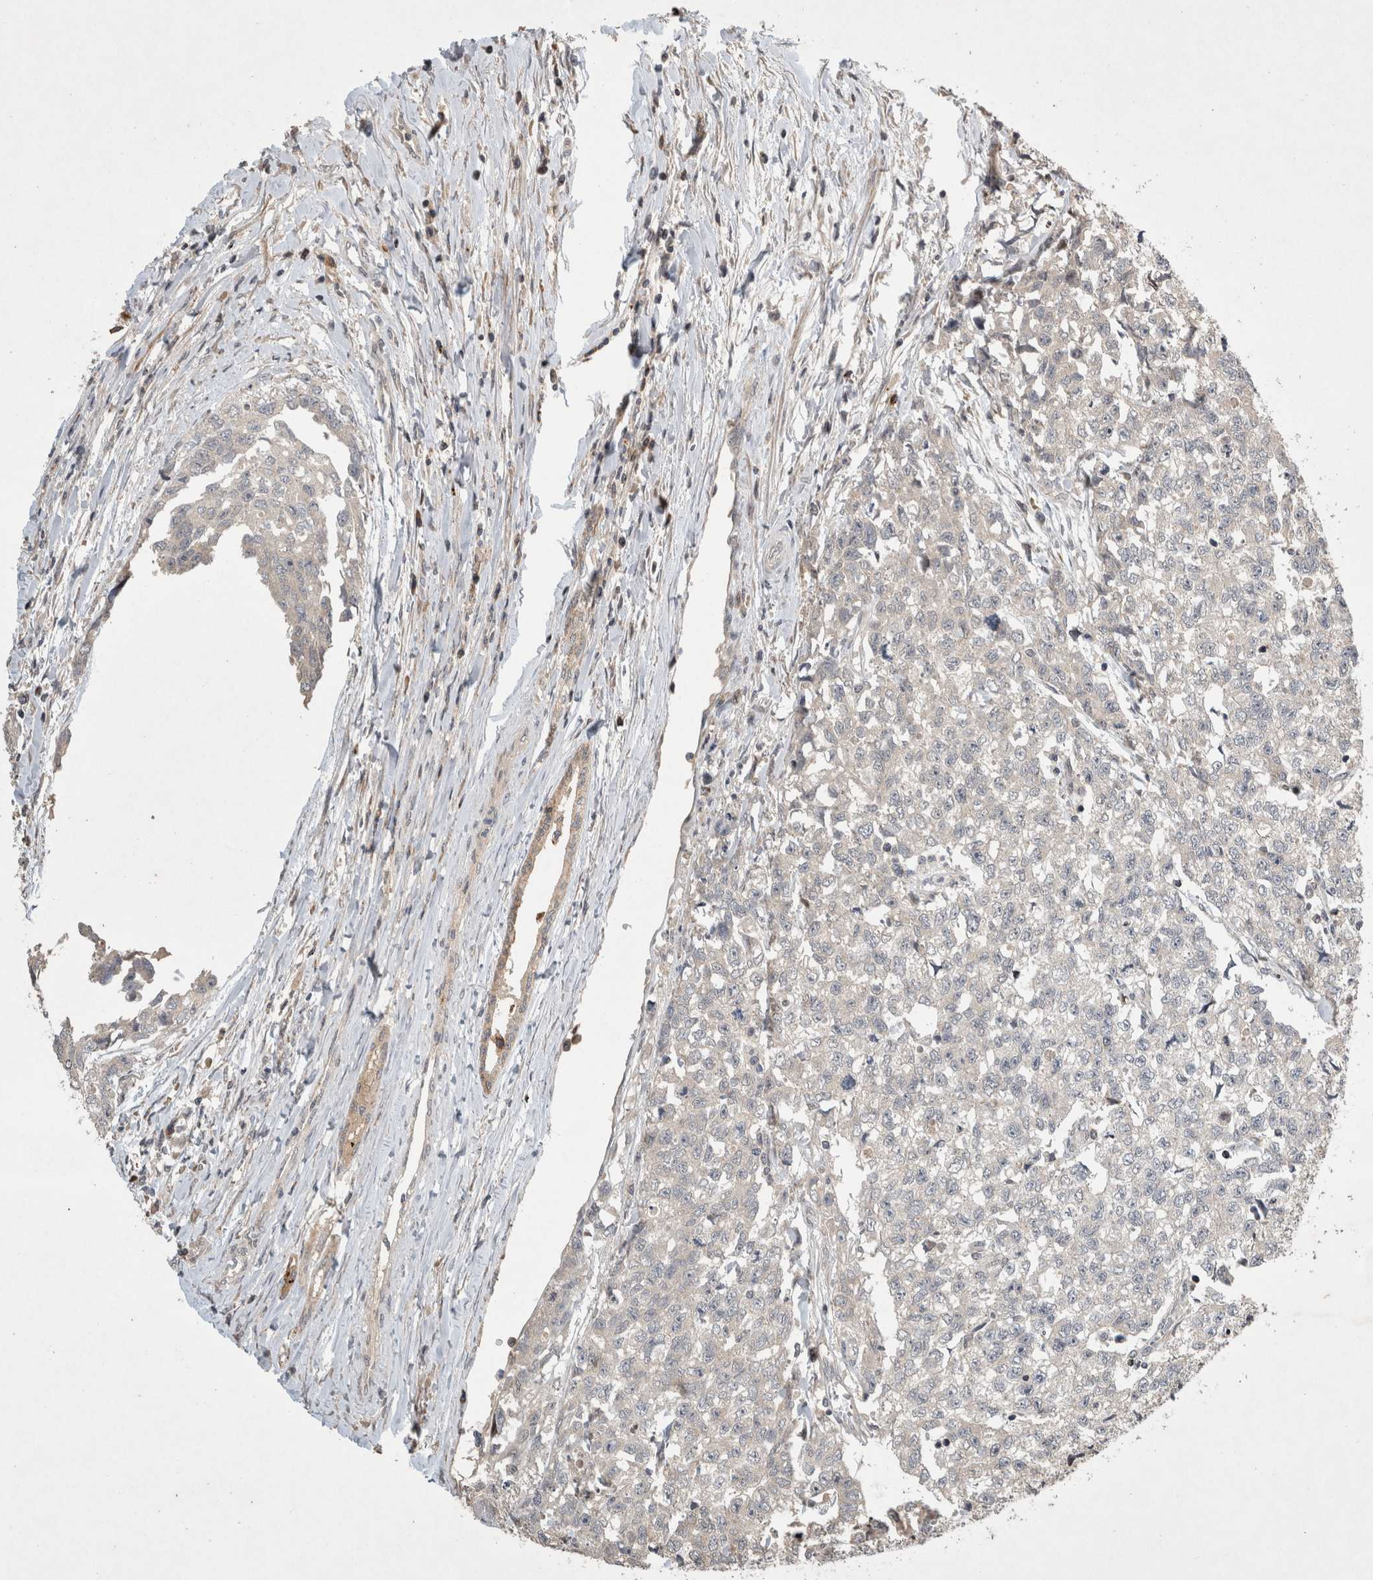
{"staining": {"intensity": "negative", "quantity": "none", "location": "none"}, "tissue": "testis cancer", "cell_type": "Tumor cells", "image_type": "cancer", "snomed": [{"axis": "morphology", "description": "Carcinoma, Embryonal, NOS"}, {"axis": "topography", "description": "Testis"}], "caption": "Immunohistochemical staining of human testis cancer reveals no significant expression in tumor cells.", "gene": "SERAC1", "patient": {"sex": "male", "age": 28}}